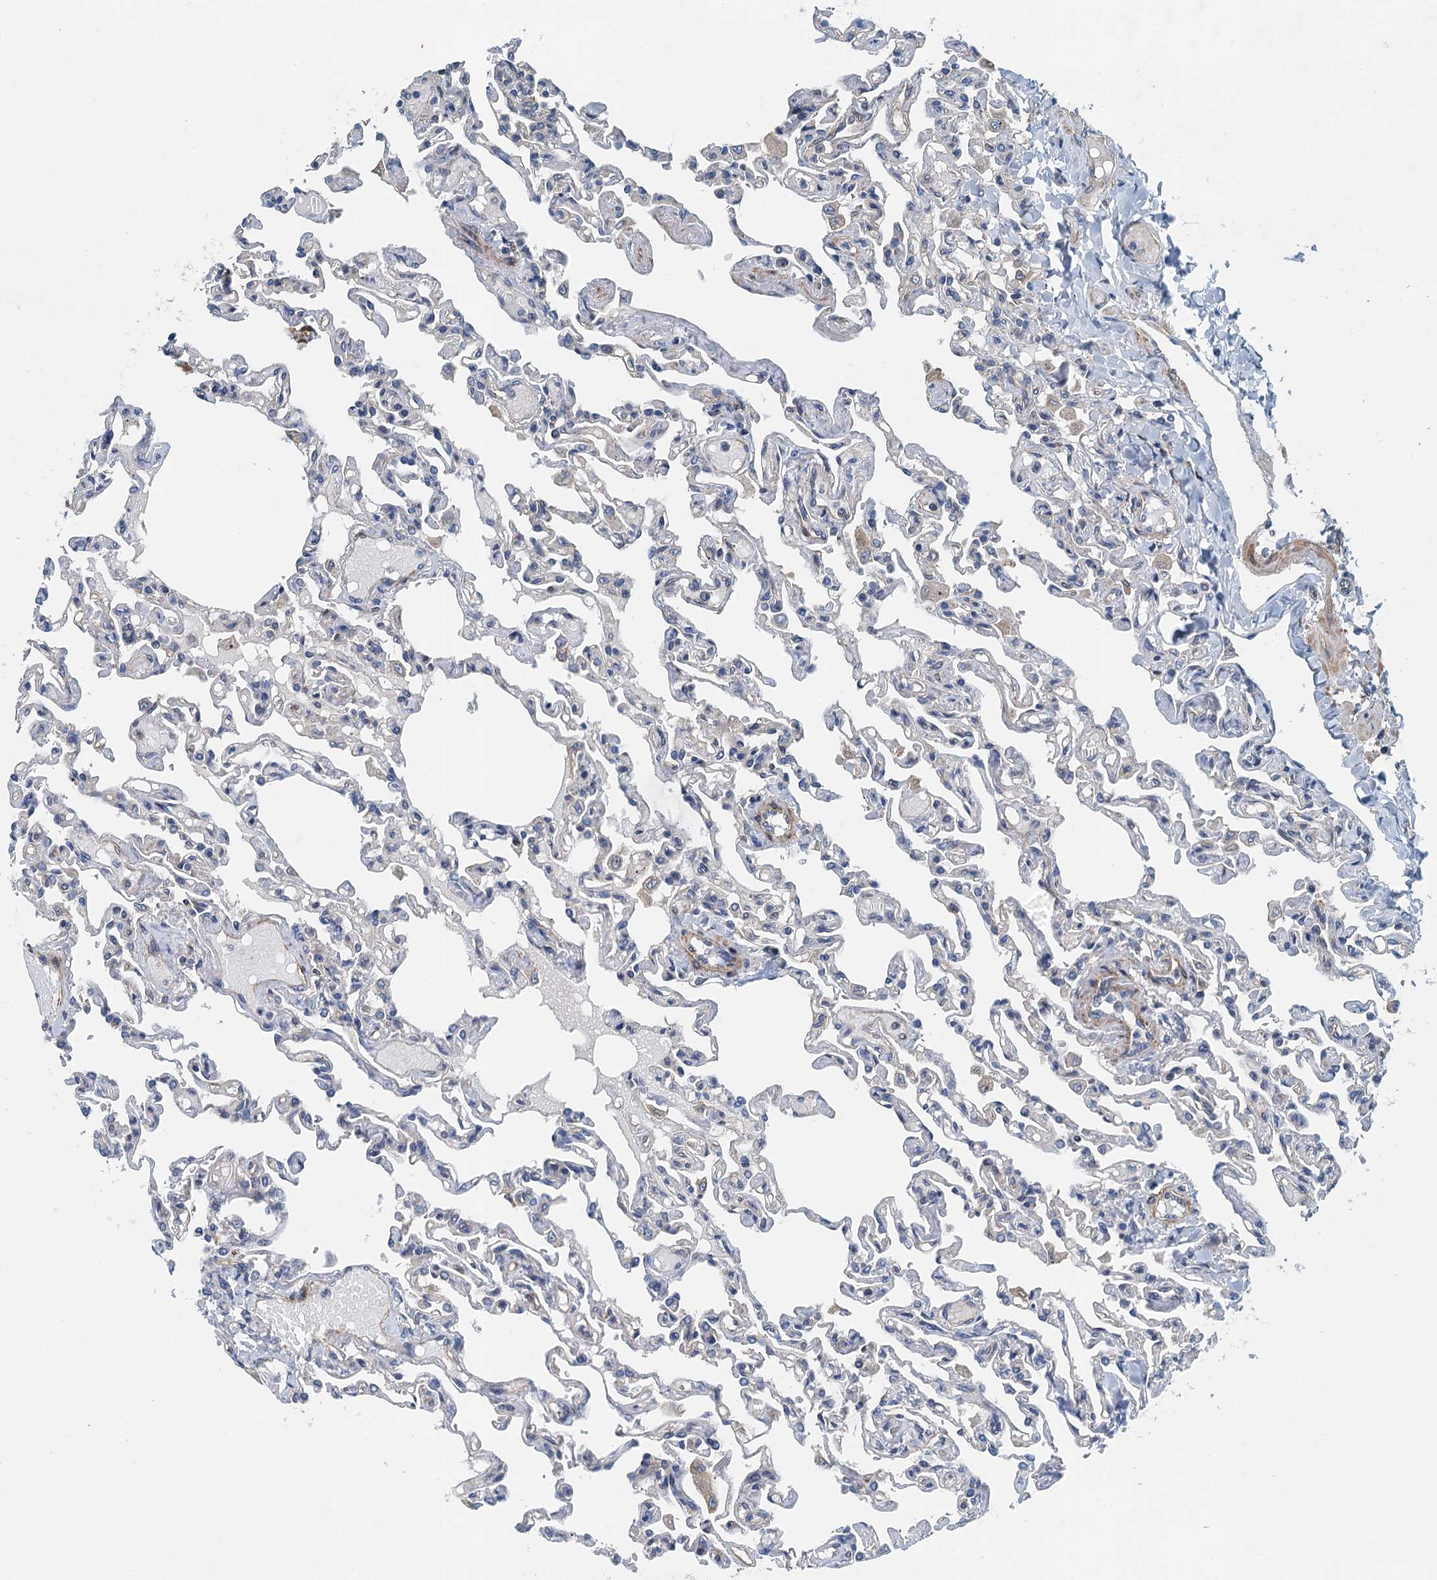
{"staining": {"intensity": "negative", "quantity": "none", "location": "none"}, "tissue": "lung", "cell_type": "Alveolar cells", "image_type": "normal", "snomed": [{"axis": "morphology", "description": "Normal tissue, NOS"}, {"axis": "topography", "description": "Lung"}], "caption": "This is an immunohistochemistry (IHC) image of benign human lung. There is no expression in alveolar cells.", "gene": "PPP1R14D", "patient": {"sex": "male", "age": 21}}